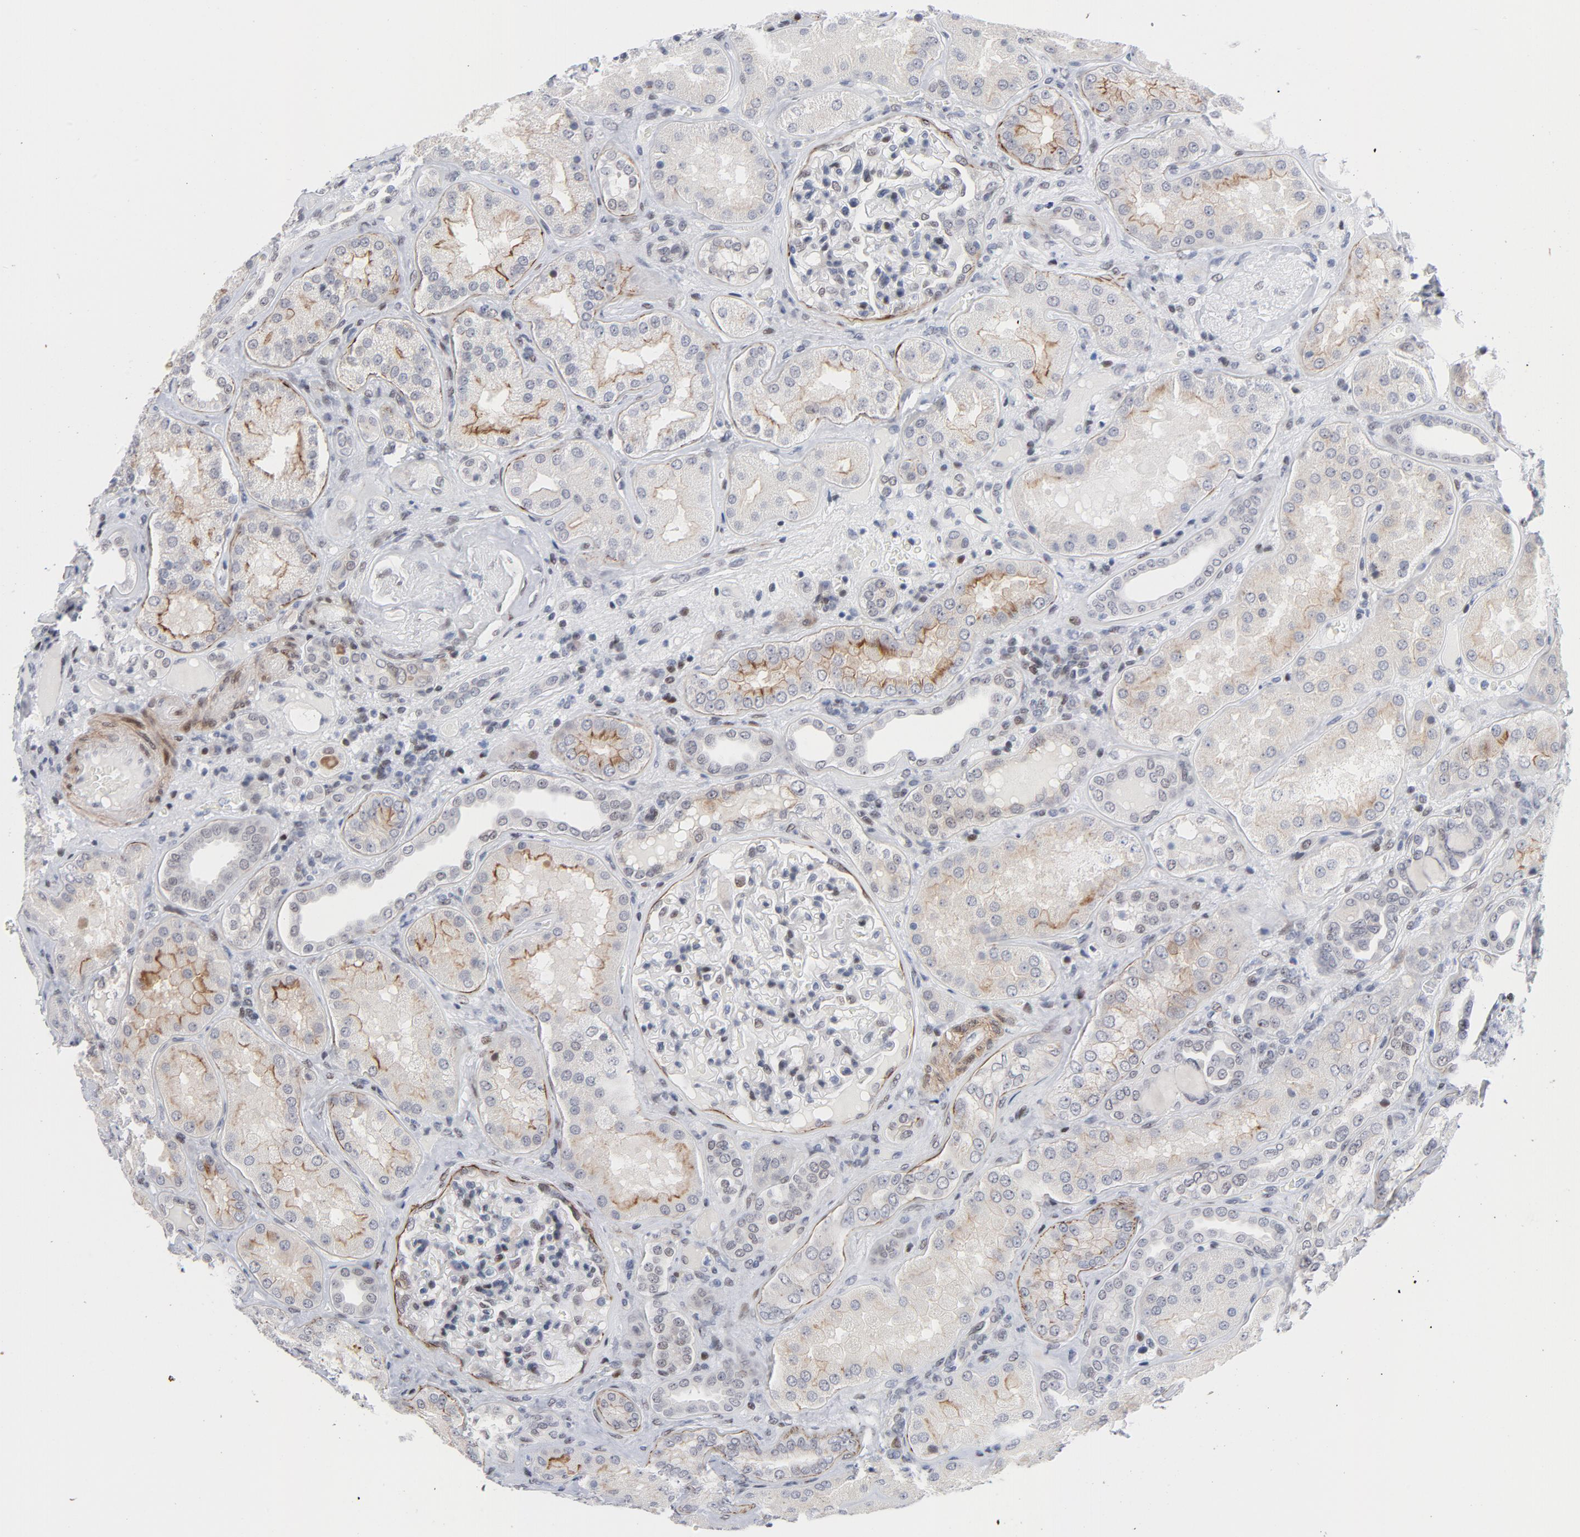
{"staining": {"intensity": "weak", "quantity": "<25%", "location": "nuclear"}, "tissue": "kidney", "cell_type": "Cells in glomeruli", "image_type": "normal", "snomed": [{"axis": "morphology", "description": "Normal tissue, NOS"}, {"axis": "topography", "description": "Kidney"}], "caption": "Immunohistochemical staining of normal kidney demonstrates no significant expression in cells in glomeruli. The staining was performed using DAB (3,3'-diaminobenzidine) to visualize the protein expression in brown, while the nuclei were stained in blue with hematoxylin (Magnification: 20x).", "gene": "NFIC", "patient": {"sex": "female", "age": 56}}